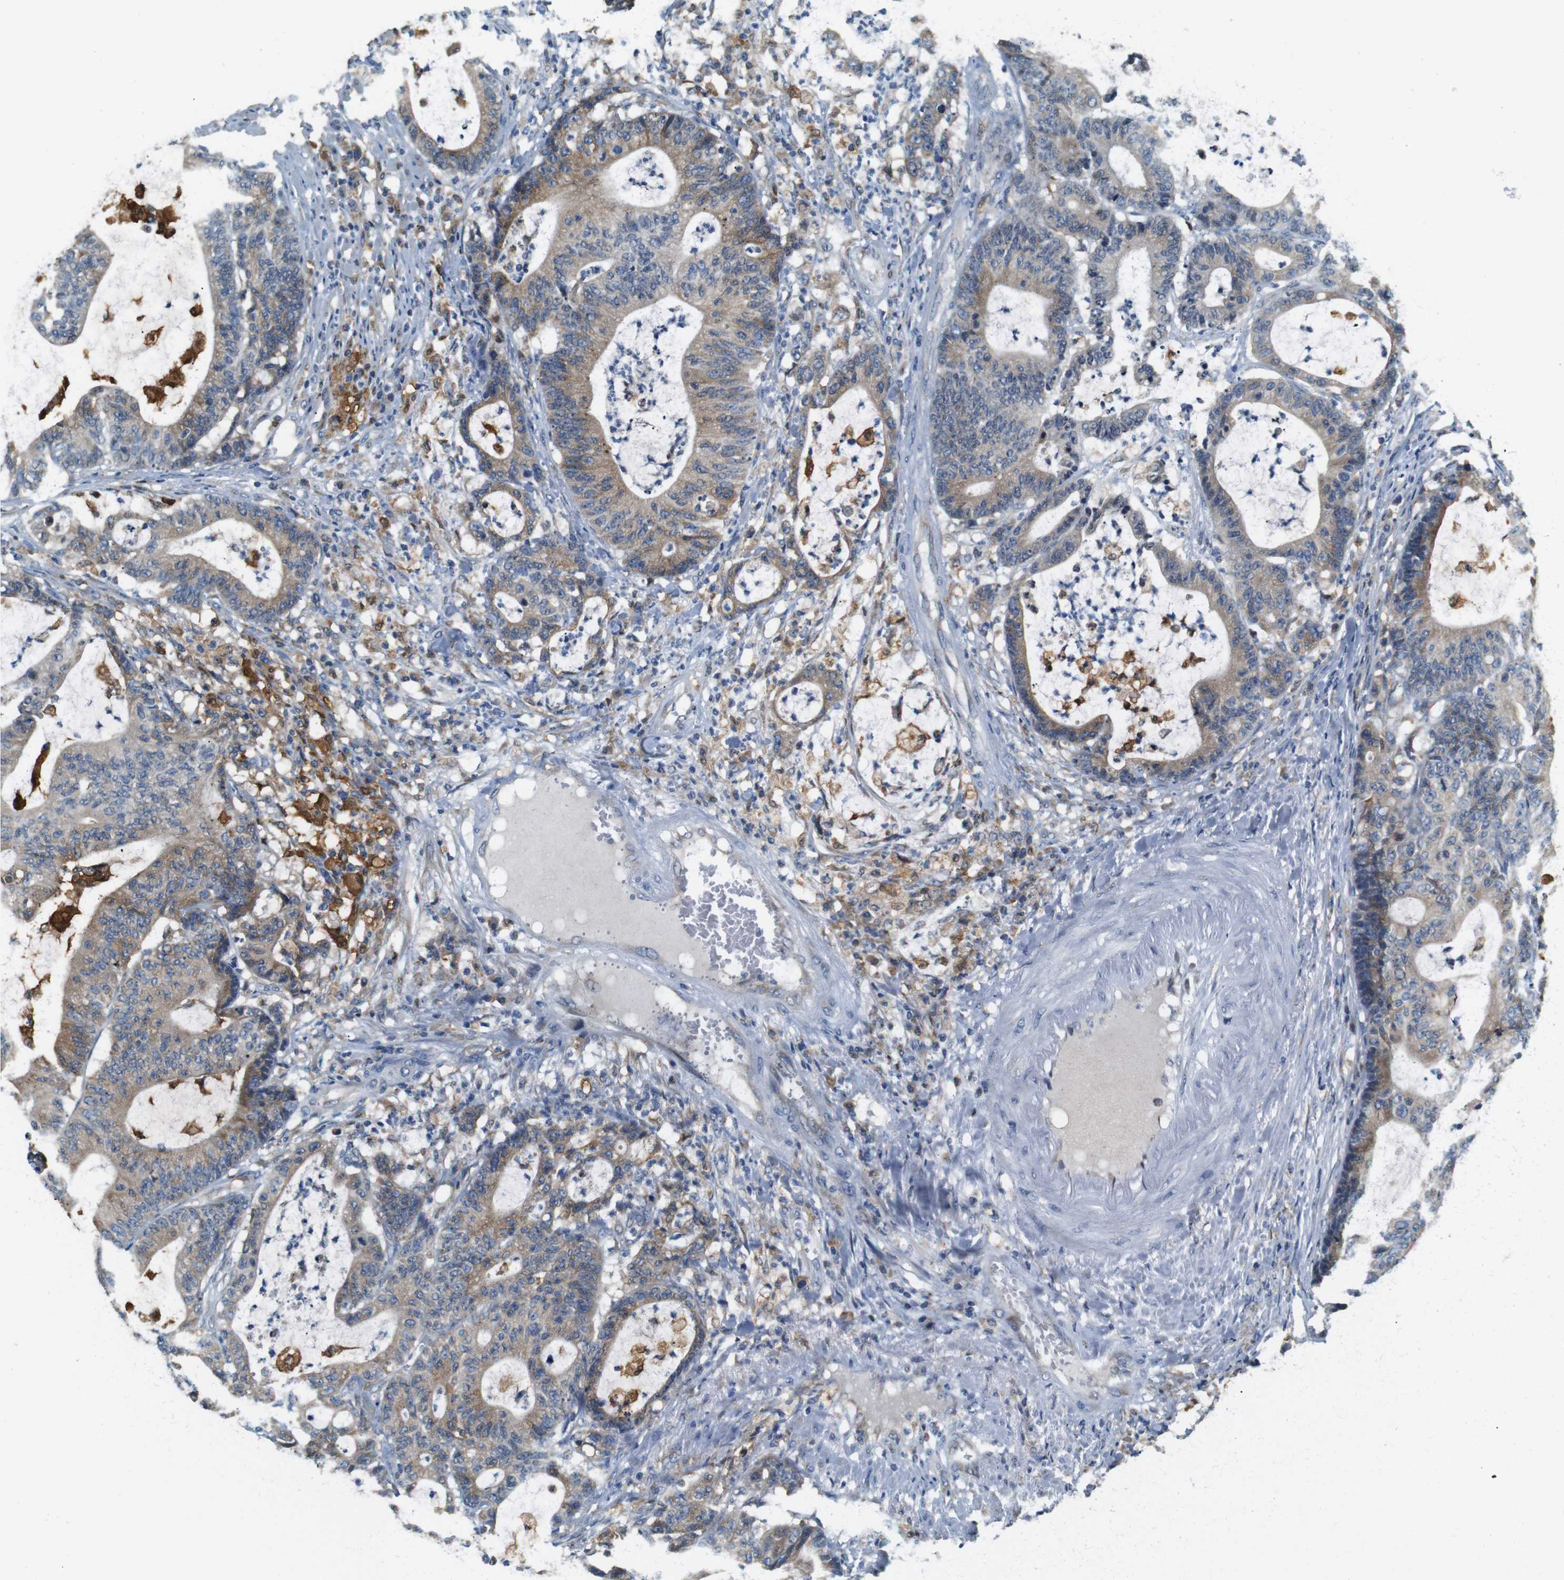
{"staining": {"intensity": "weak", "quantity": ">75%", "location": "cytoplasmic/membranous"}, "tissue": "colorectal cancer", "cell_type": "Tumor cells", "image_type": "cancer", "snomed": [{"axis": "morphology", "description": "Adenocarcinoma, NOS"}, {"axis": "topography", "description": "Colon"}], "caption": "Approximately >75% of tumor cells in human adenocarcinoma (colorectal) show weak cytoplasmic/membranous protein positivity as visualized by brown immunohistochemical staining.", "gene": "NEBL", "patient": {"sex": "female", "age": 84}}